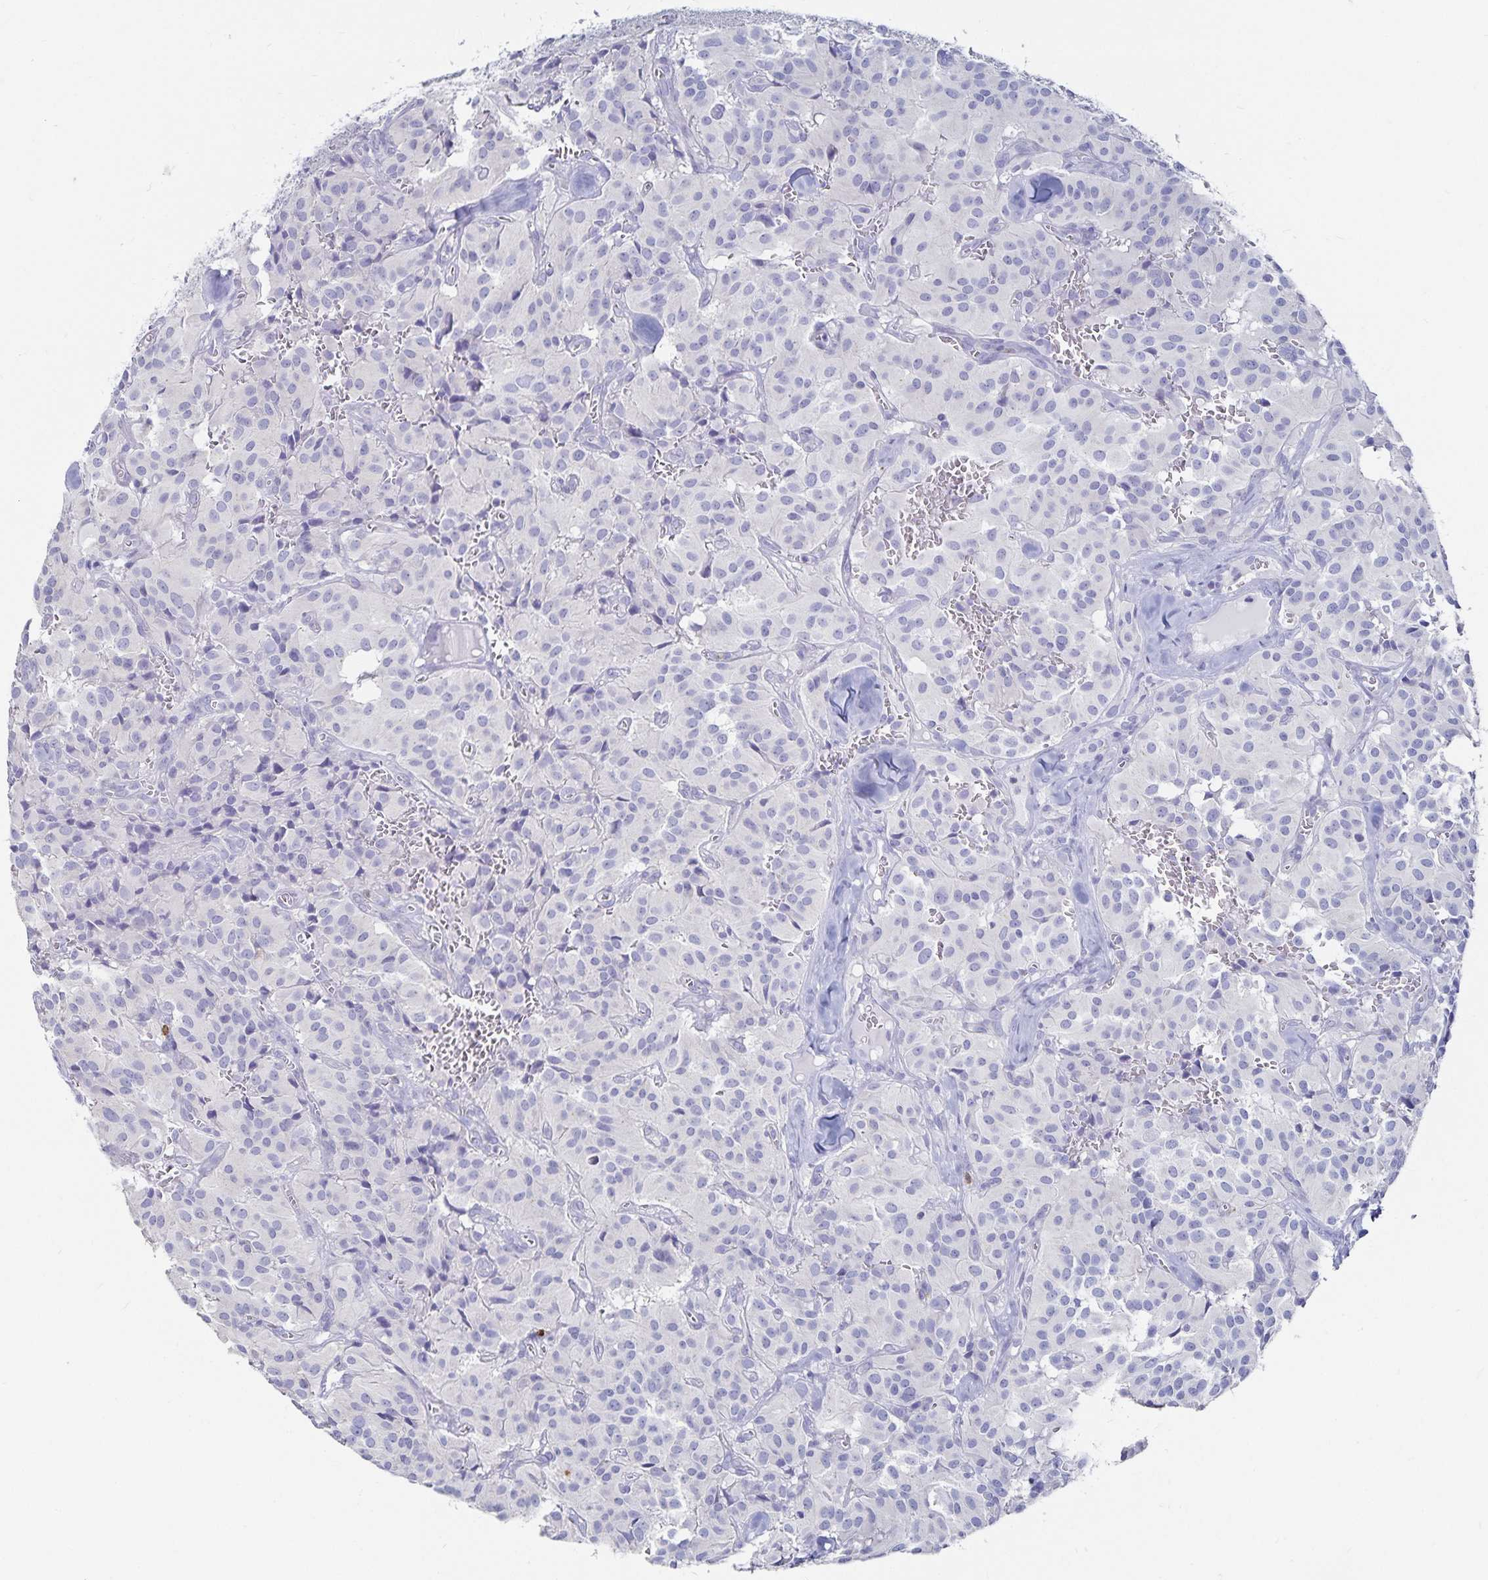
{"staining": {"intensity": "negative", "quantity": "none", "location": "none"}, "tissue": "glioma", "cell_type": "Tumor cells", "image_type": "cancer", "snomed": [{"axis": "morphology", "description": "Glioma, malignant, Low grade"}, {"axis": "topography", "description": "Brain"}], "caption": "Immunohistochemical staining of human malignant glioma (low-grade) demonstrates no significant expression in tumor cells.", "gene": "TNIP1", "patient": {"sex": "male", "age": 42}}